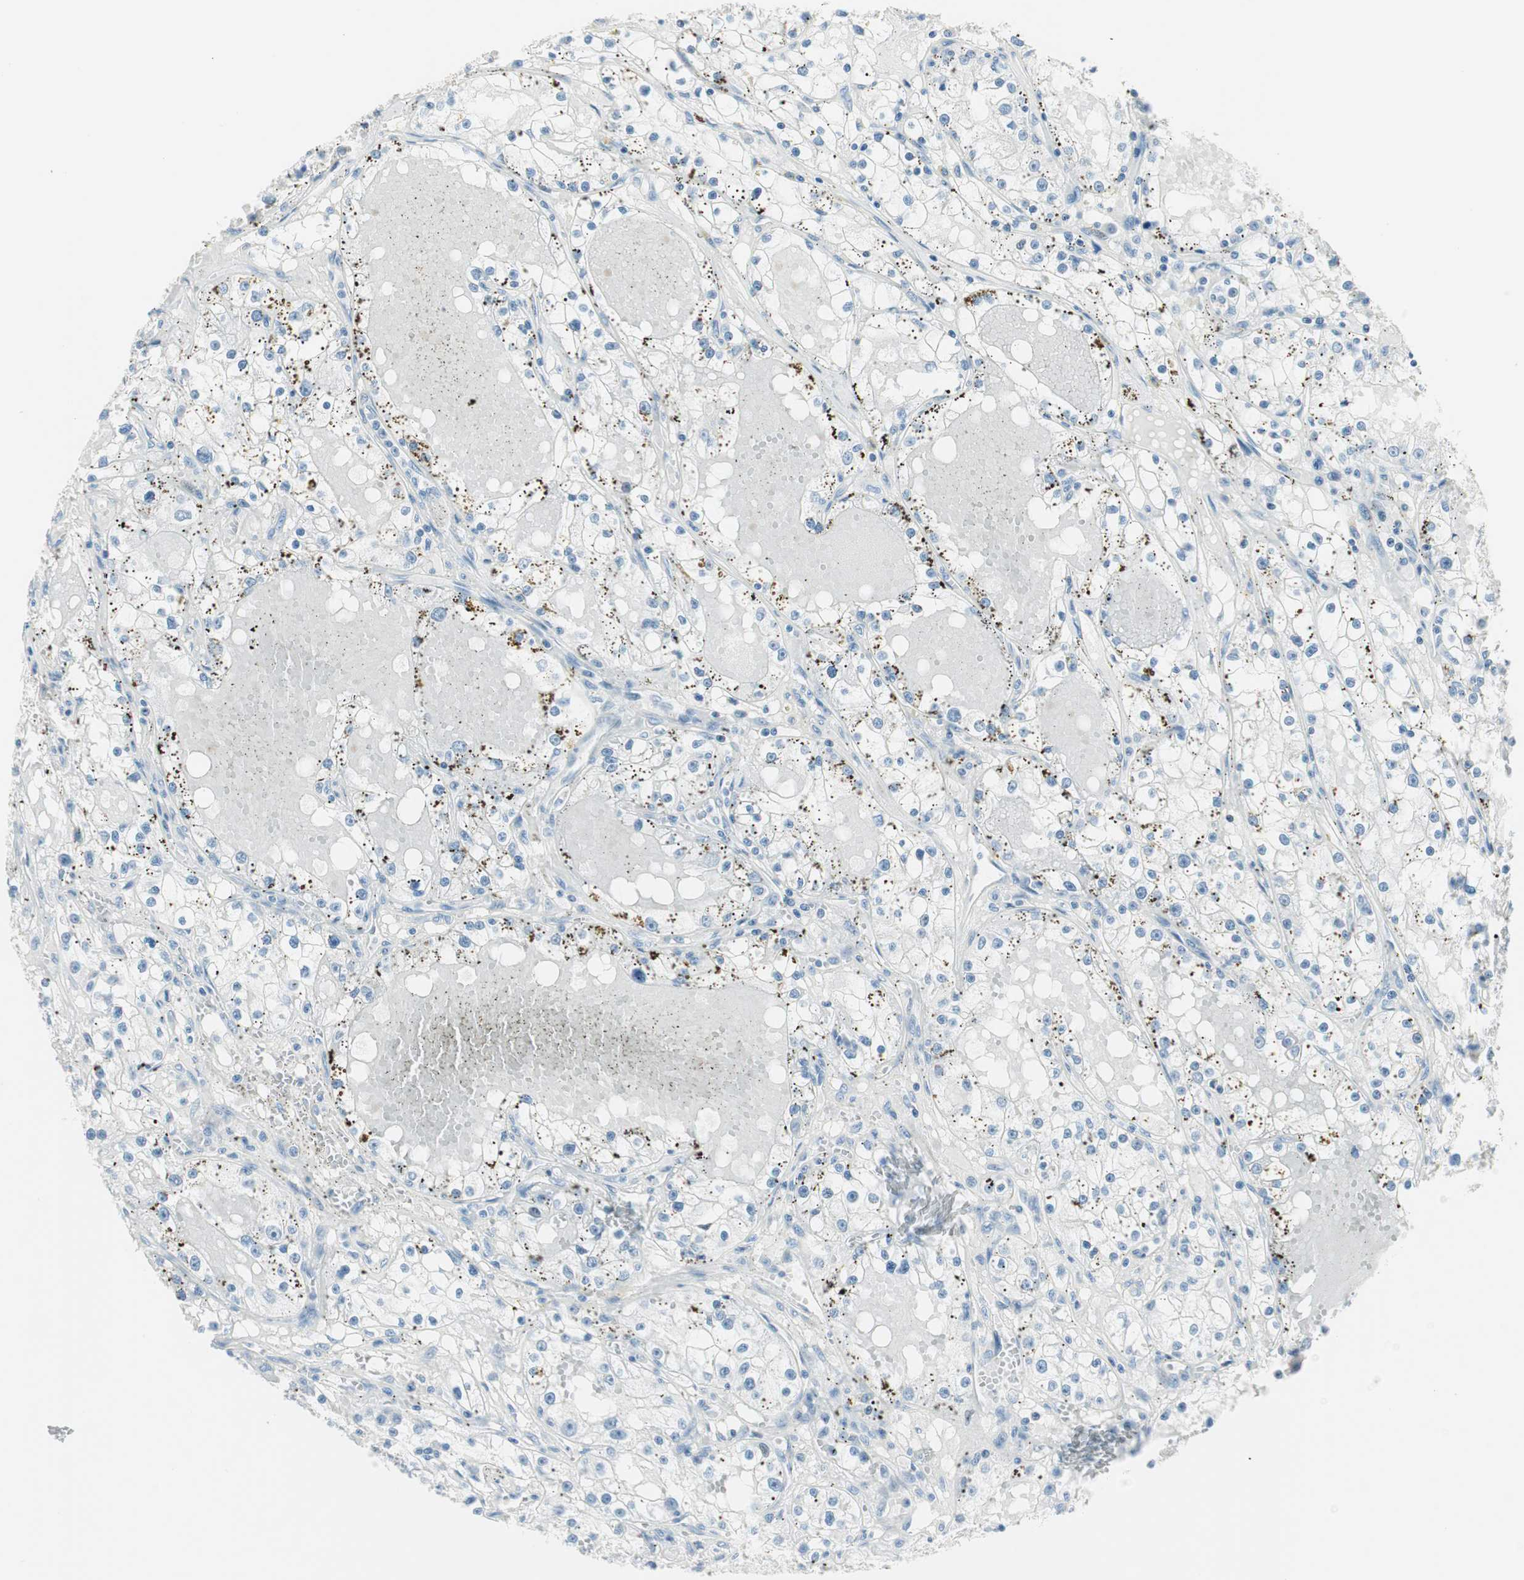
{"staining": {"intensity": "negative", "quantity": "none", "location": "none"}, "tissue": "renal cancer", "cell_type": "Tumor cells", "image_type": "cancer", "snomed": [{"axis": "morphology", "description": "Adenocarcinoma, NOS"}, {"axis": "topography", "description": "Kidney"}], "caption": "The immunohistochemistry (IHC) image has no significant expression in tumor cells of renal cancer (adenocarcinoma) tissue. Nuclei are stained in blue.", "gene": "GNAO1", "patient": {"sex": "male", "age": 56}}